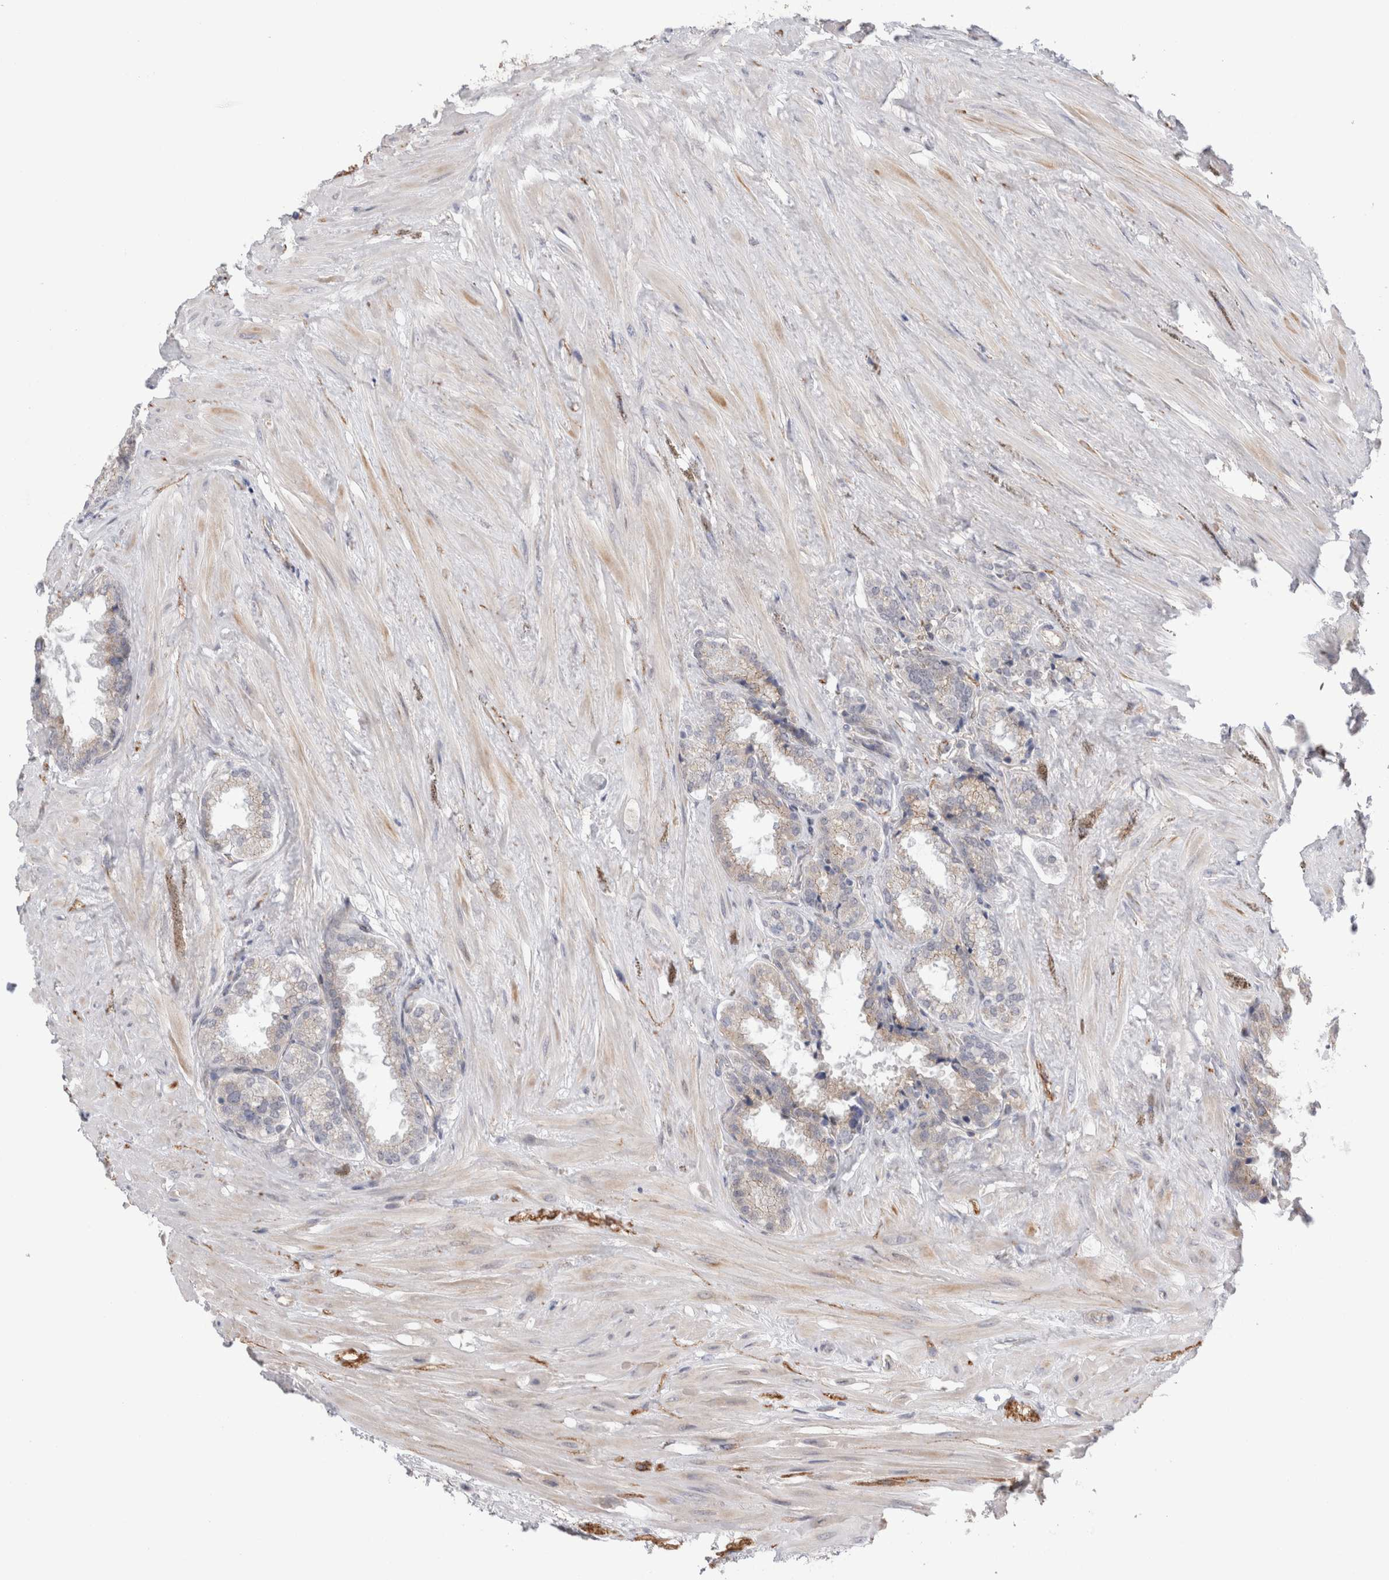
{"staining": {"intensity": "weak", "quantity": "25%-75%", "location": "cytoplasmic/membranous"}, "tissue": "seminal vesicle", "cell_type": "Glandular cells", "image_type": "normal", "snomed": [{"axis": "morphology", "description": "Normal tissue, NOS"}, {"axis": "topography", "description": "Seminal veicle"}], "caption": "An immunohistochemistry histopathology image of benign tissue is shown. Protein staining in brown highlights weak cytoplasmic/membranous positivity in seminal vesicle within glandular cells. (IHC, brightfield microscopy, high magnification).", "gene": "TAFA5", "patient": {"sex": "male", "age": 46}}